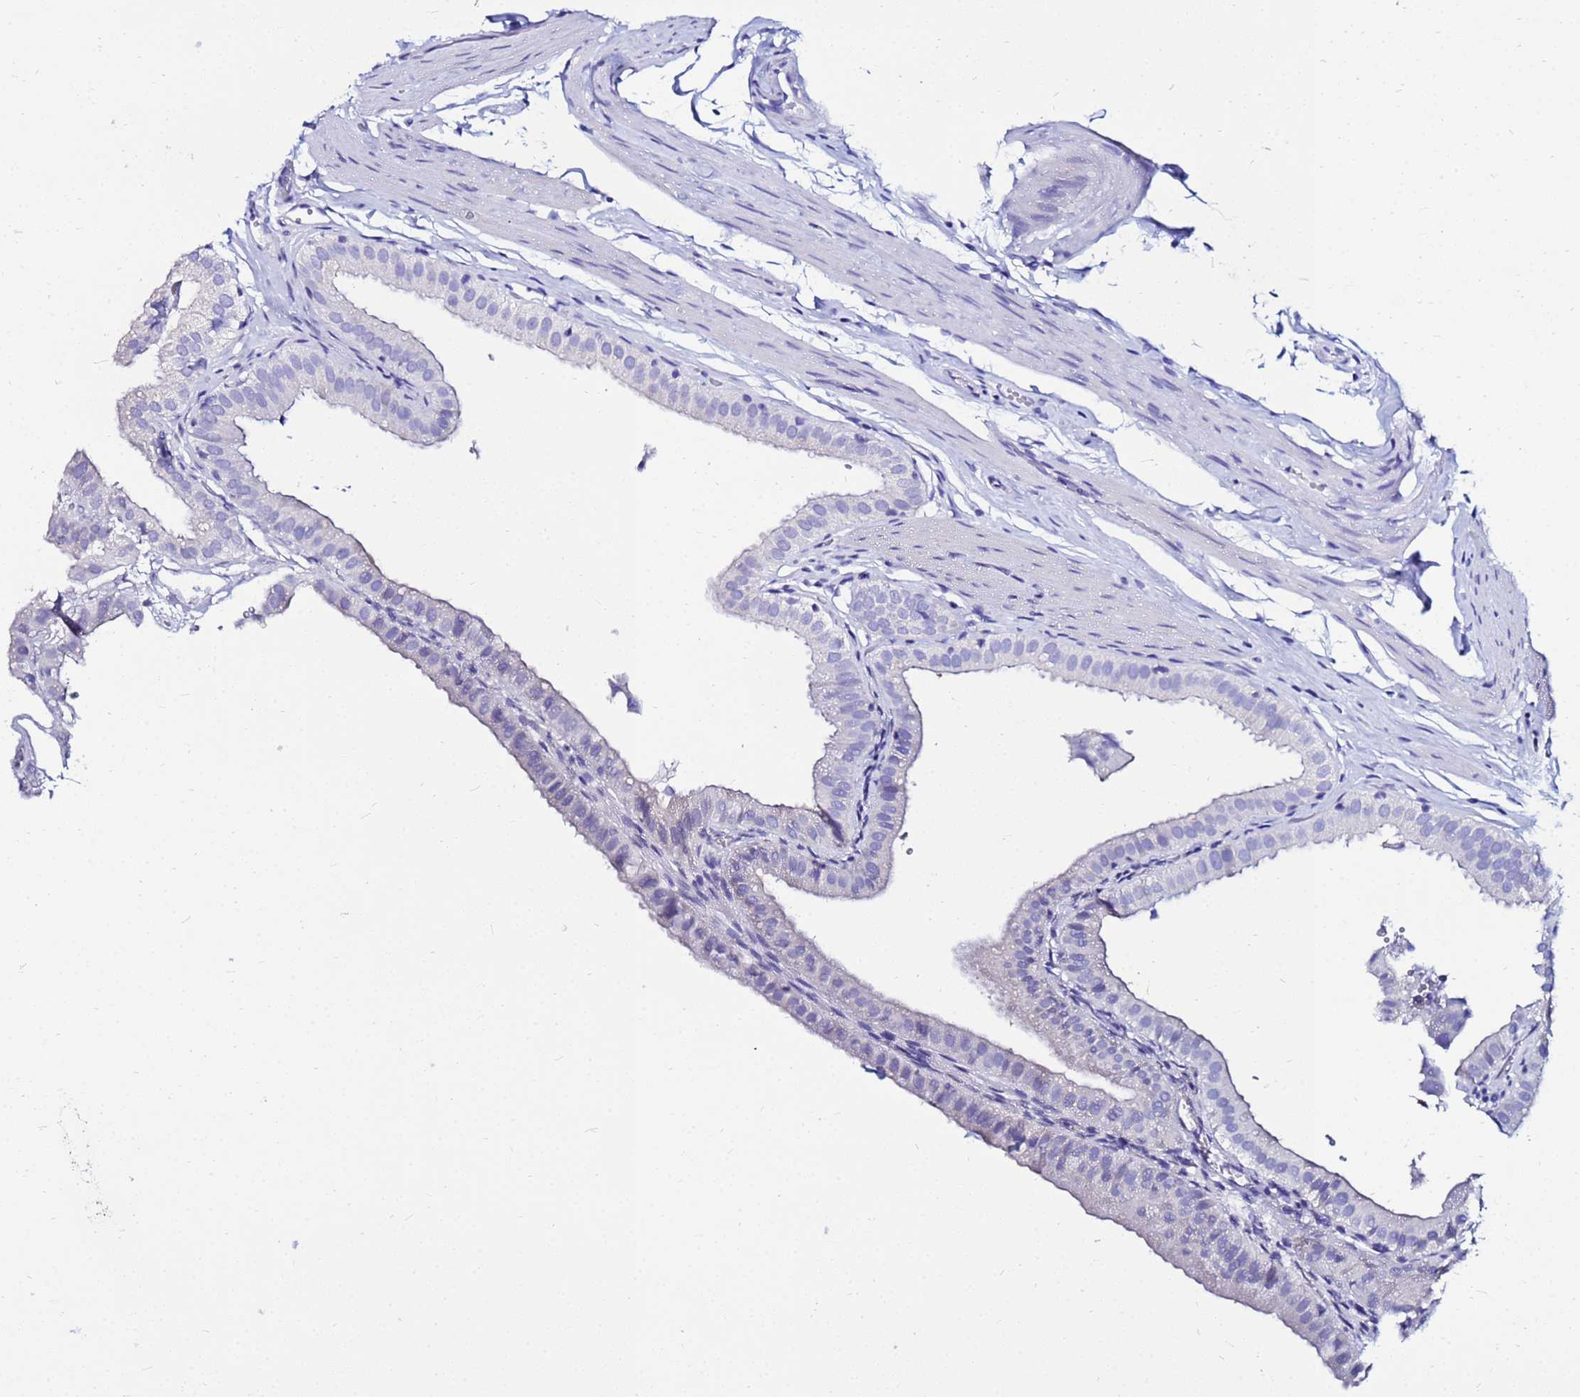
{"staining": {"intensity": "negative", "quantity": "none", "location": "none"}, "tissue": "gallbladder", "cell_type": "Glandular cells", "image_type": "normal", "snomed": [{"axis": "morphology", "description": "Normal tissue, NOS"}, {"axis": "topography", "description": "Gallbladder"}], "caption": "DAB (3,3'-diaminobenzidine) immunohistochemical staining of unremarkable gallbladder demonstrates no significant positivity in glandular cells.", "gene": "PPP1R14C", "patient": {"sex": "female", "age": 61}}